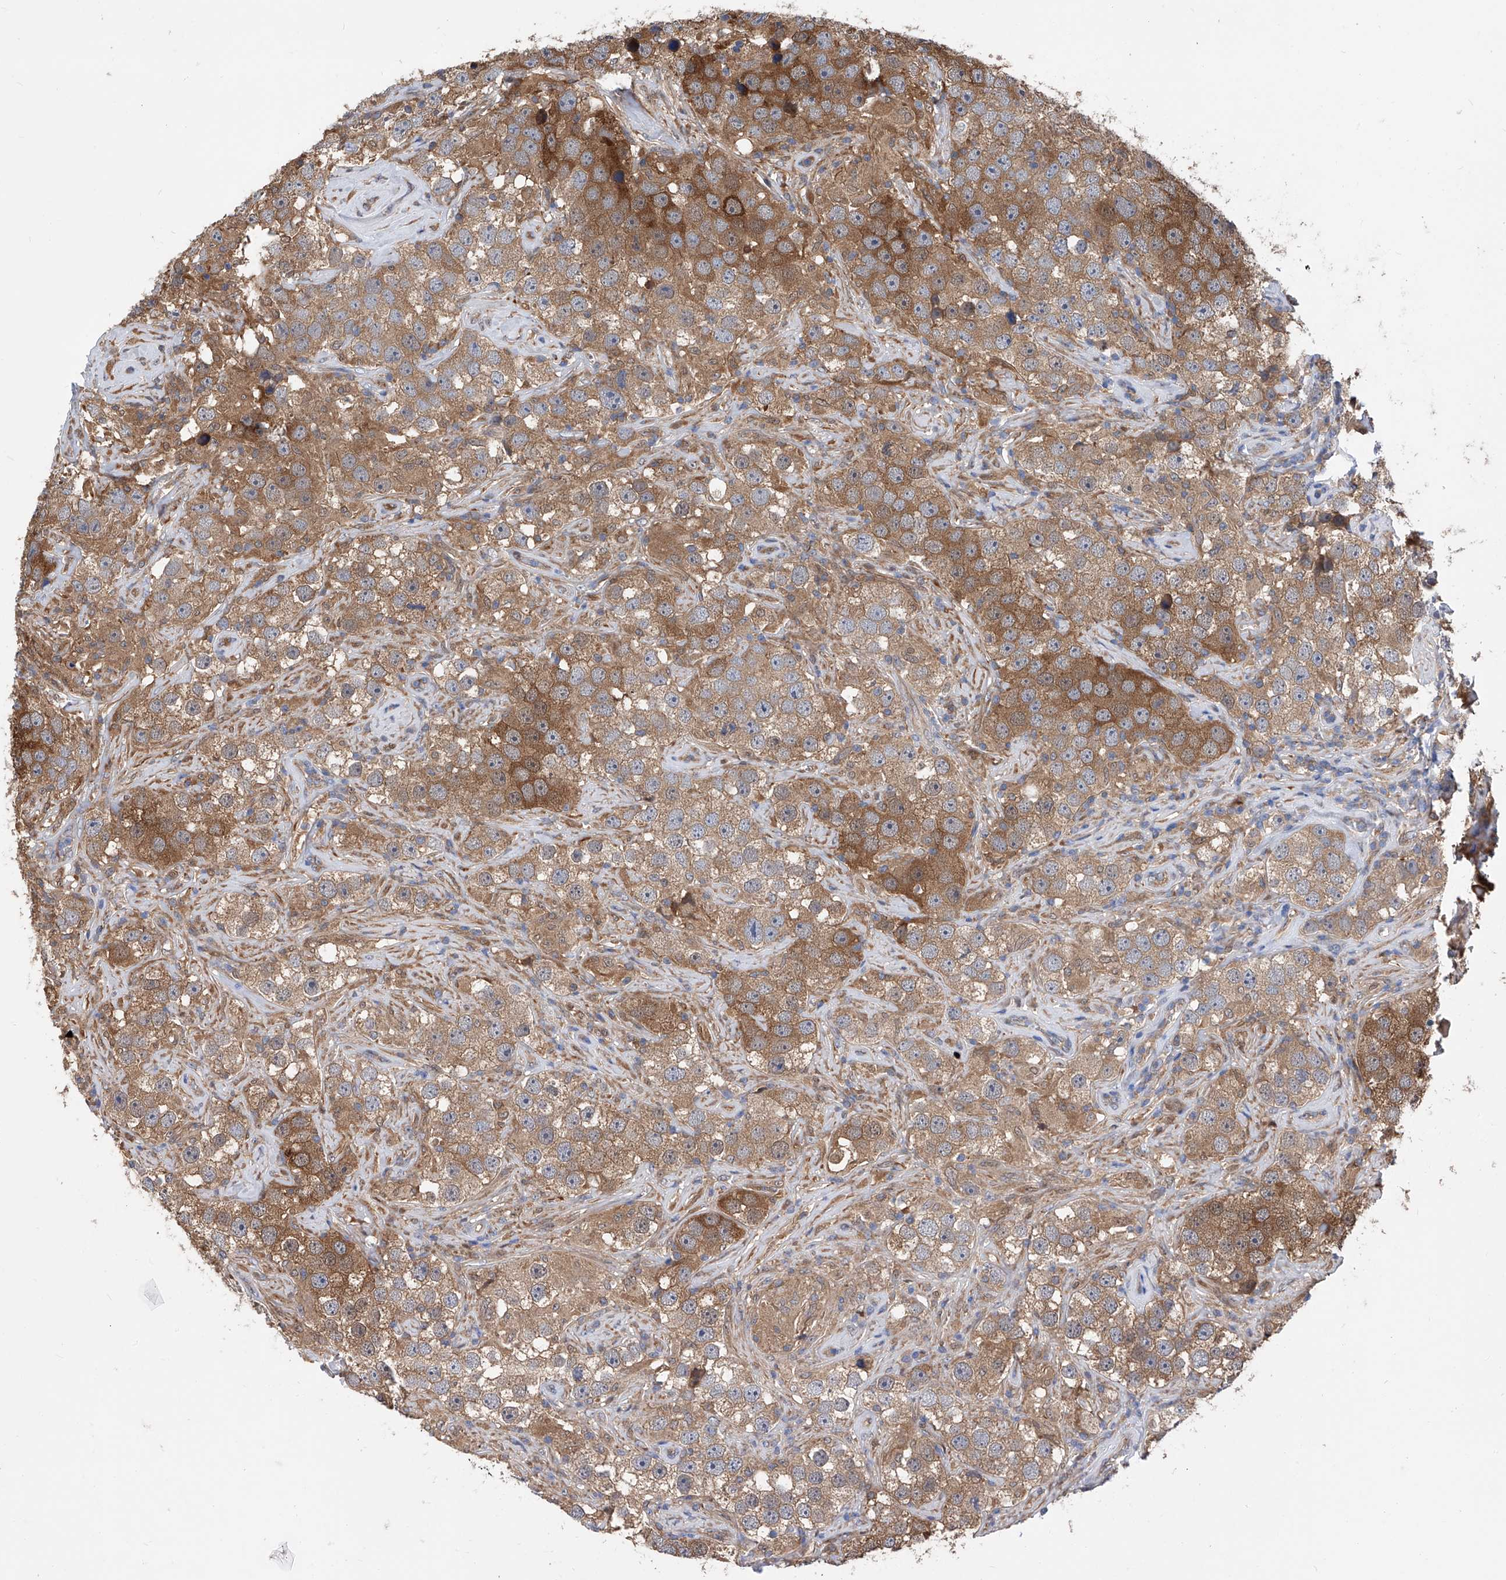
{"staining": {"intensity": "moderate", "quantity": ">75%", "location": "cytoplasmic/membranous"}, "tissue": "testis cancer", "cell_type": "Tumor cells", "image_type": "cancer", "snomed": [{"axis": "morphology", "description": "Seminoma, NOS"}, {"axis": "topography", "description": "Testis"}], "caption": "Tumor cells exhibit medium levels of moderate cytoplasmic/membranous expression in about >75% of cells in human seminoma (testis).", "gene": "SPATA20", "patient": {"sex": "male", "age": 49}}